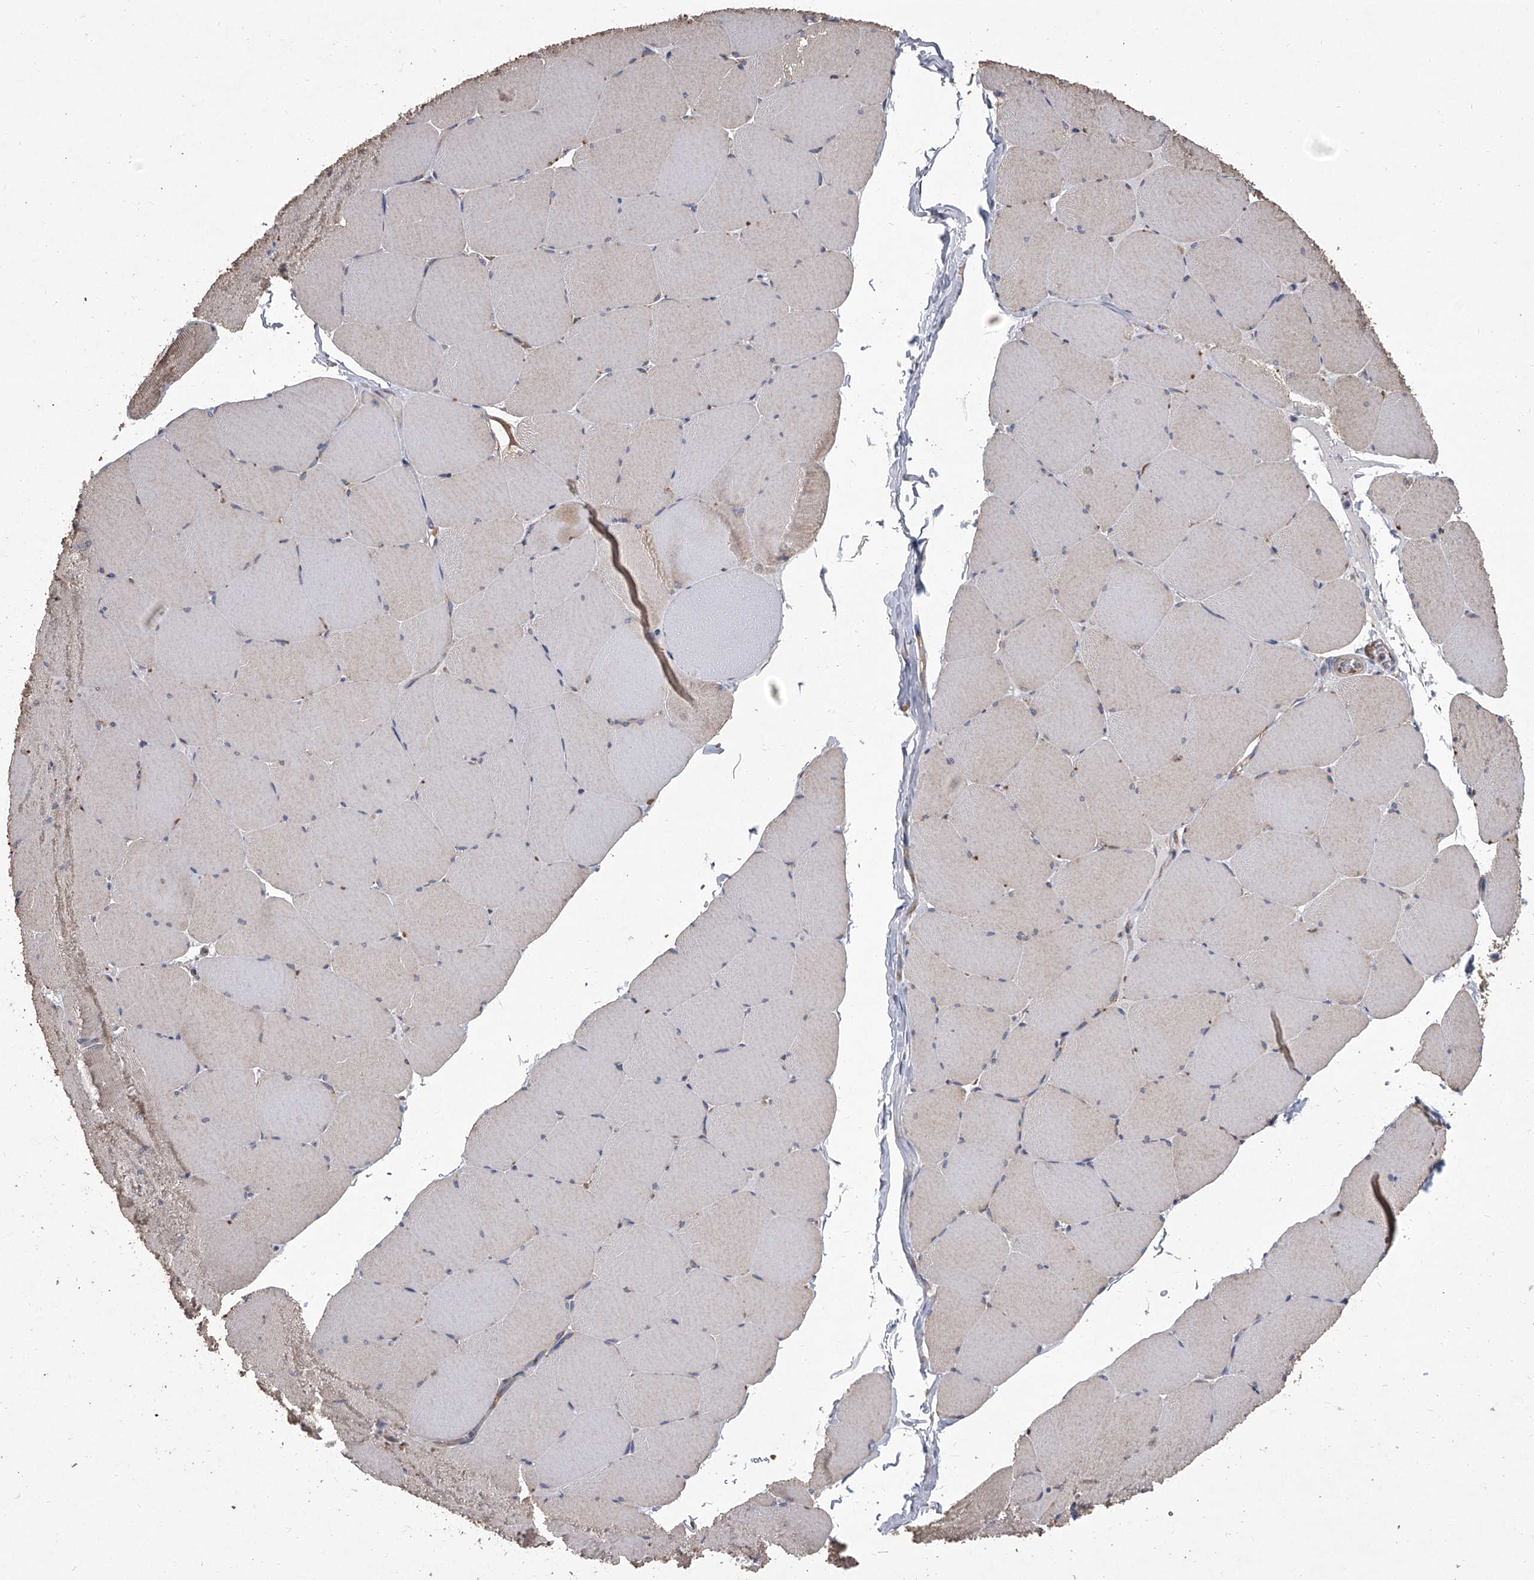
{"staining": {"intensity": "weak", "quantity": "<25%", "location": "cytoplasmic/membranous"}, "tissue": "skeletal muscle", "cell_type": "Myocytes", "image_type": "normal", "snomed": [{"axis": "morphology", "description": "Normal tissue, NOS"}, {"axis": "topography", "description": "Skeletal muscle"}, {"axis": "topography", "description": "Head-Neck"}], "caption": "Immunohistochemistry of unremarkable skeletal muscle demonstrates no expression in myocytes.", "gene": "EIF2S2", "patient": {"sex": "male", "age": 66}}